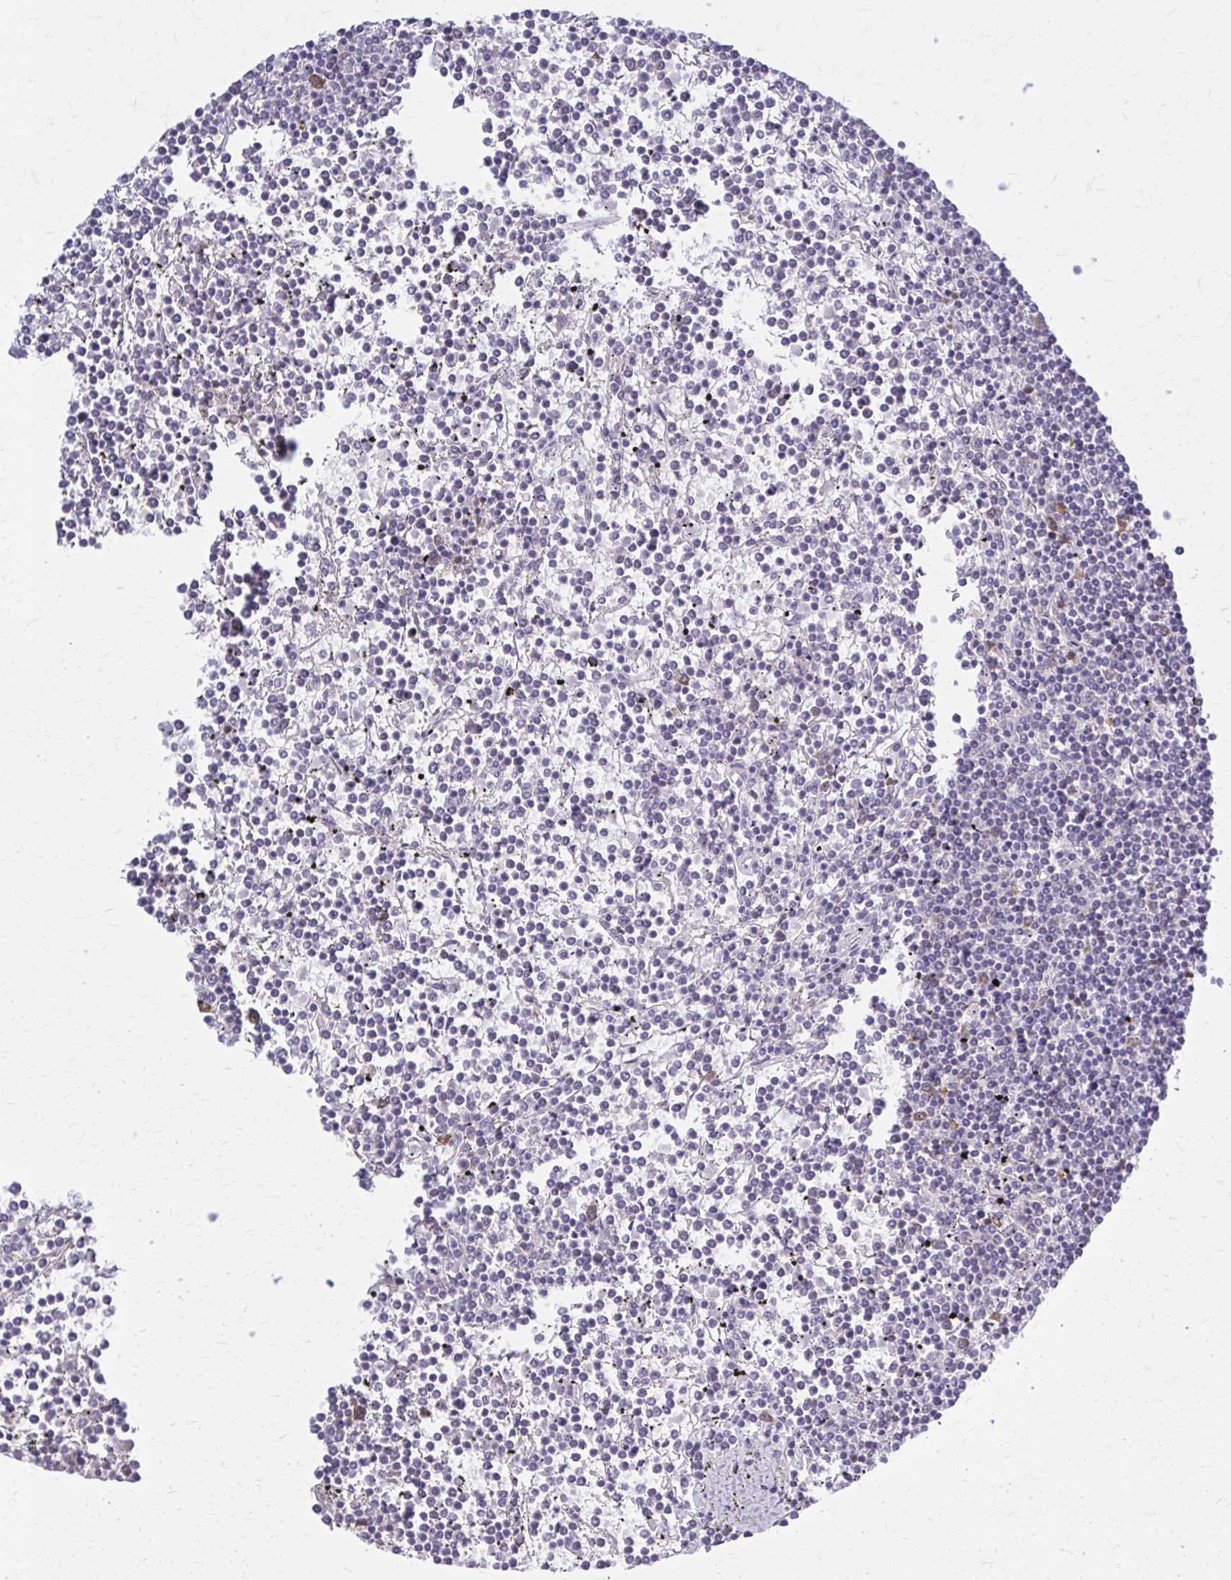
{"staining": {"intensity": "negative", "quantity": "none", "location": "none"}, "tissue": "lymphoma", "cell_type": "Tumor cells", "image_type": "cancer", "snomed": [{"axis": "morphology", "description": "Malignant lymphoma, non-Hodgkin's type, Low grade"}, {"axis": "topography", "description": "Spleen"}], "caption": "Protein analysis of lymphoma displays no significant expression in tumor cells. (Stains: DAB (3,3'-diaminobenzidine) immunohistochemistry (IHC) with hematoxylin counter stain, Microscopy: brightfield microscopy at high magnification).", "gene": "SERPIND1", "patient": {"sex": "female", "age": 19}}